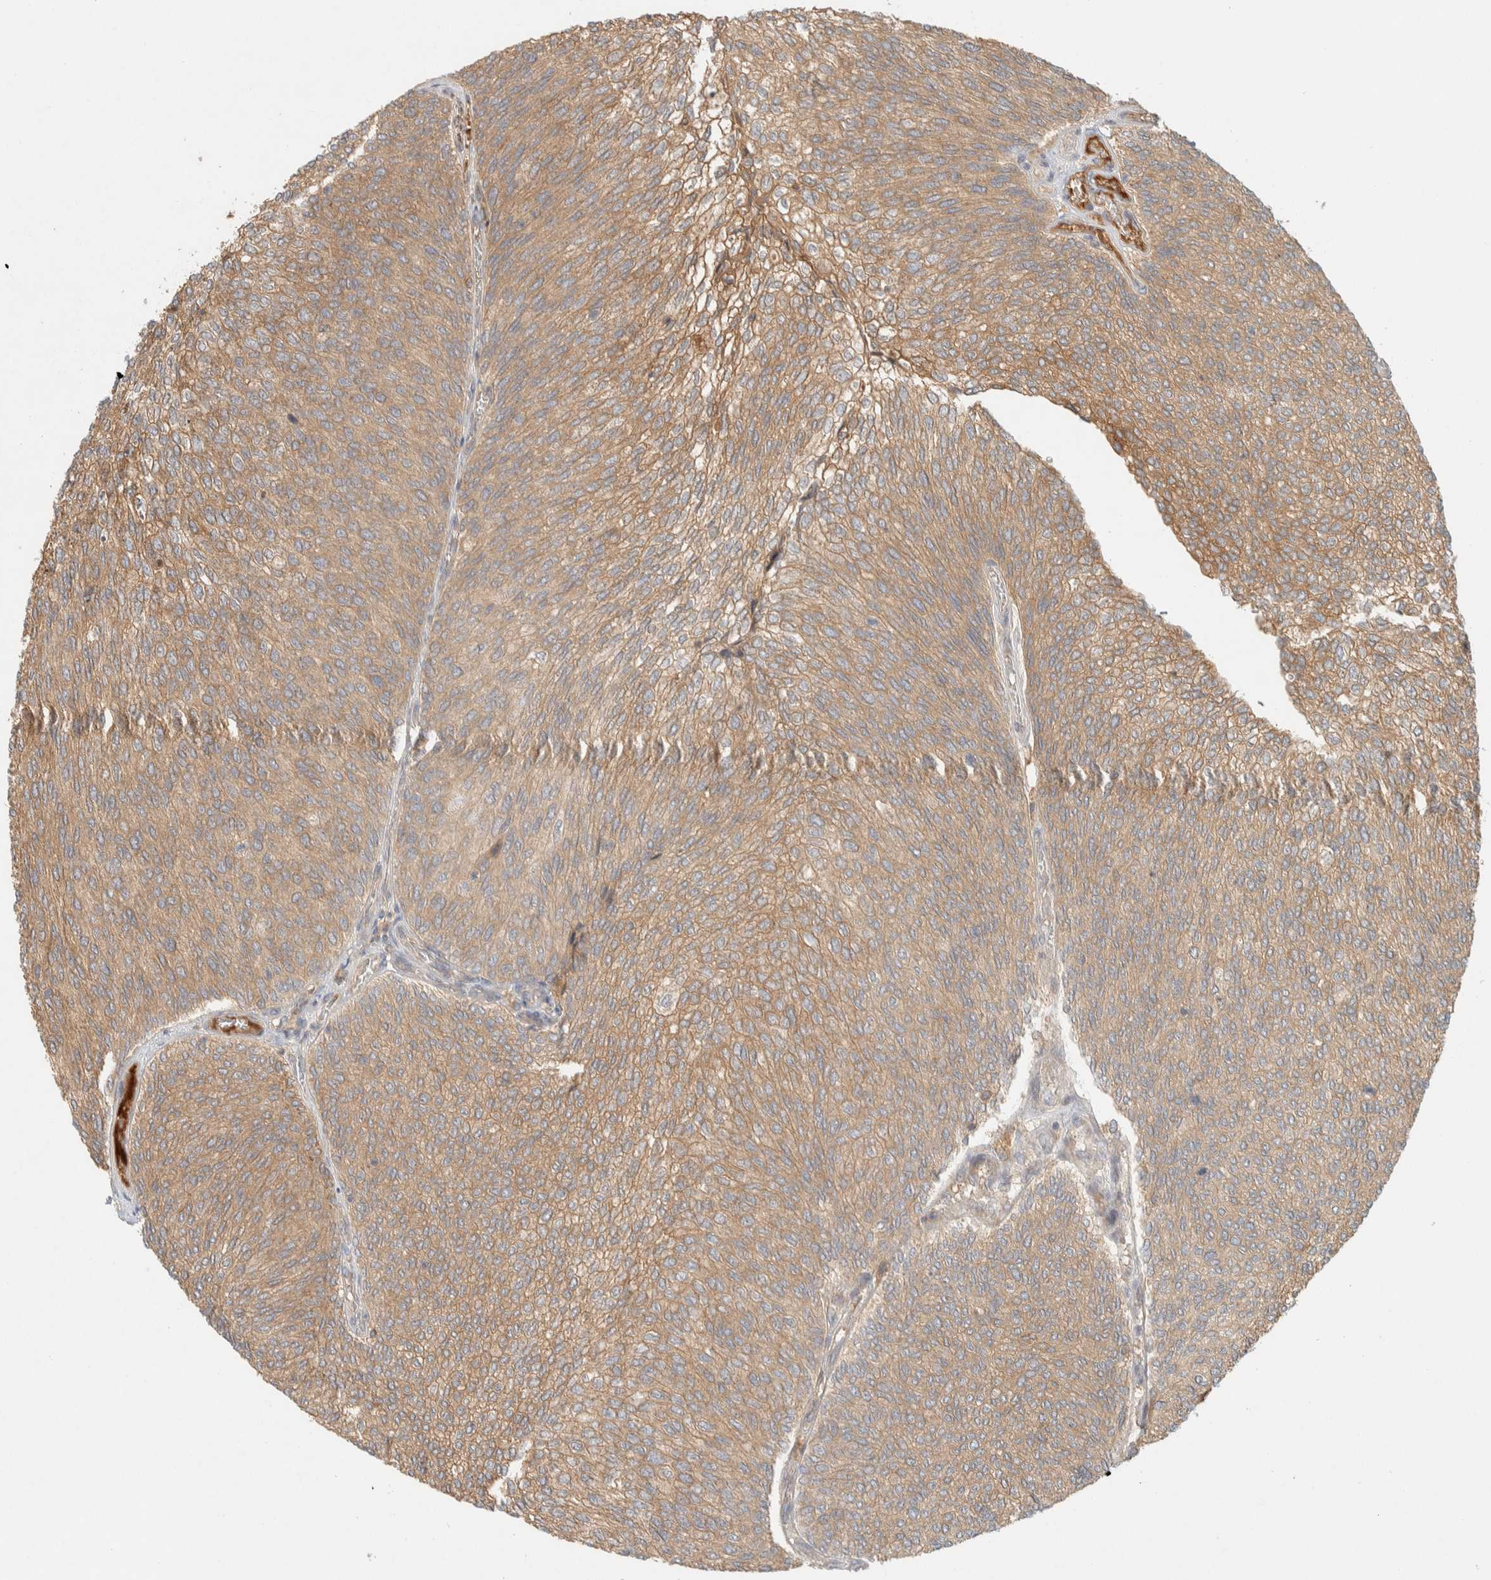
{"staining": {"intensity": "moderate", "quantity": ">75%", "location": "cytoplasmic/membranous"}, "tissue": "urothelial cancer", "cell_type": "Tumor cells", "image_type": "cancer", "snomed": [{"axis": "morphology", "description": "Urothelial carcinoma, Low grade"}, {"axis": "topography", "description": "Urinary bladder"}], "caption": "Protein analysis of urothelial cancer tissue shows moderate cytoplasmic/membranous expression in about >75% of tumor cells. (DAB IHC, brown staining for protein, blue staining for nuclei).", "gene": "FAM167A", "patient": {"sex": "female", "age": 79}}